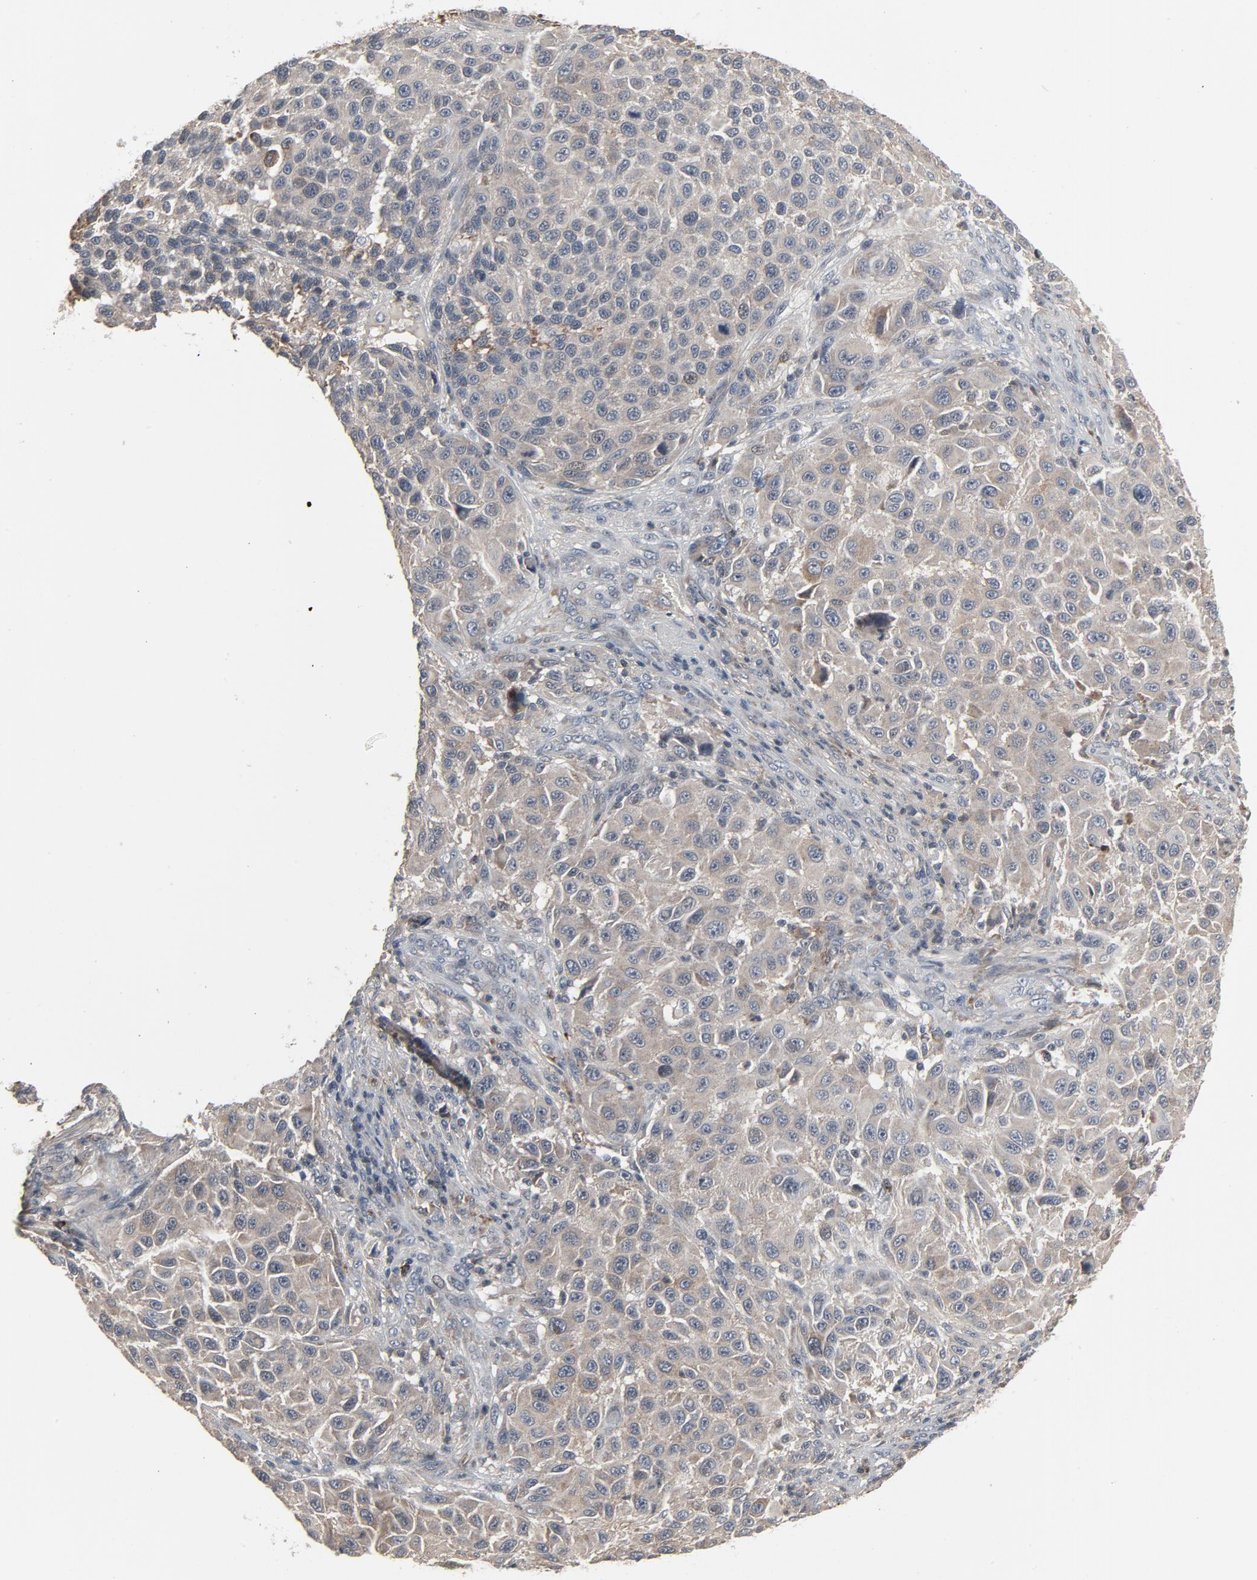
{"staining": {"intensity": "negative", "quantity": "none", "location": "none"}, "tissue": "melanoma", "cell_type": "Tumor cells", "image_type": "cancer", "snomed": [{"axis": "morphology", "description": "Malignant melanoma, Metastatic site"}, {"axis": "topography", "description": "Lymph node"}], "caption": "Immunohistochemistry (IHC) micrograph of melanoma stained for a protein (brown), which reveals no positivity in tumor cells.", "gene": "PDZD4", "patient": {"sex": "male", "age": 61}}